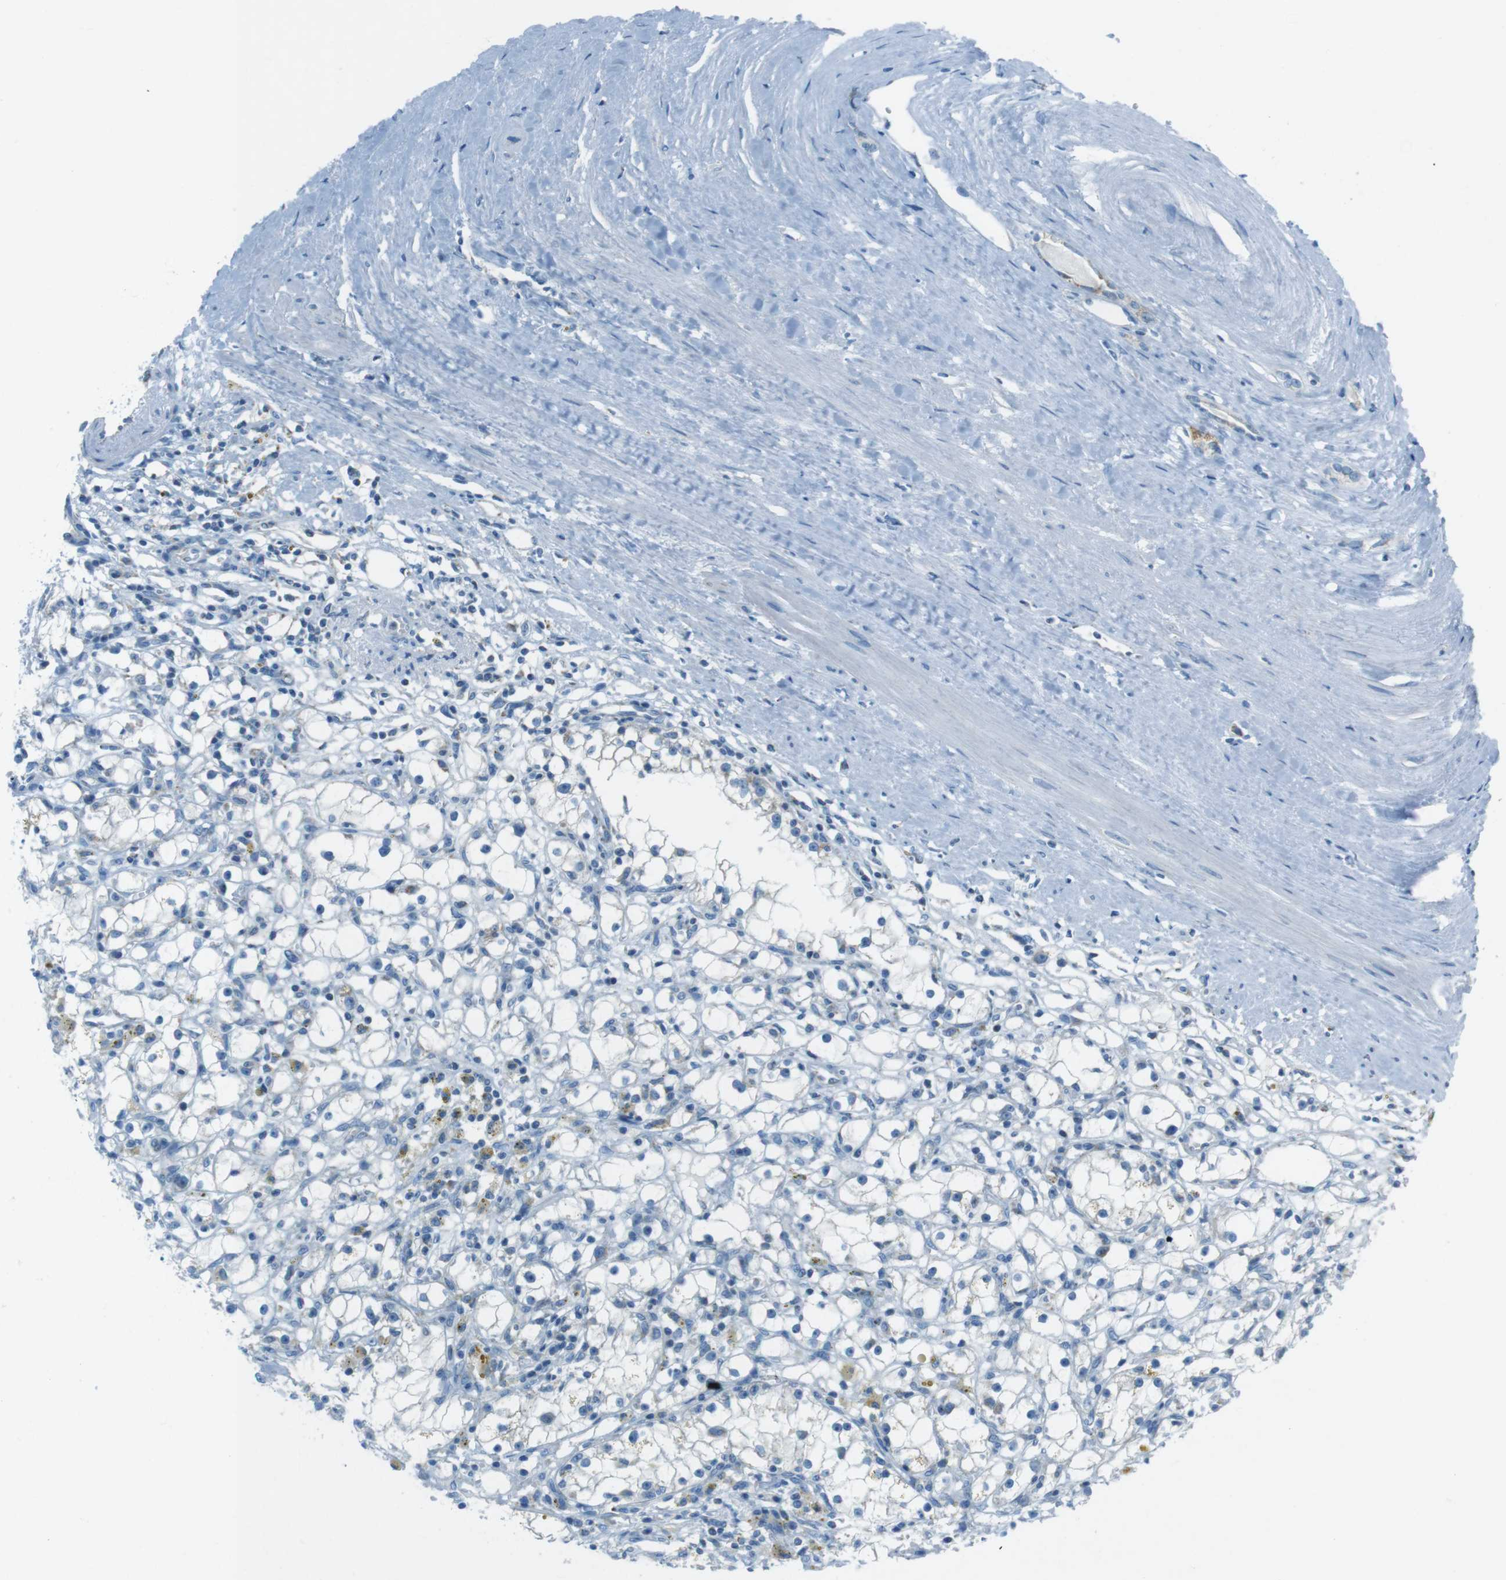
{"staining": {"intensity": "negative", "quantity": "none", "location": "none"}, "tissue": "renal cancer", "cell_type": "Tumor cells", "image_type": "cancer", "snomed": [{"axis": "morphology", "description": "Adenocarcinoma, NOS"}, {"axis": "topography", "description": "Kidney"}], "caption": "Immunohistochemistry (IHC) histopathology image of human adenocarcinoma (renal) stained for a protein (brown), which displays no expression in tumor cells.", "gene": "DNAJA3", "patient": {"sex": "male", "age": 56}}